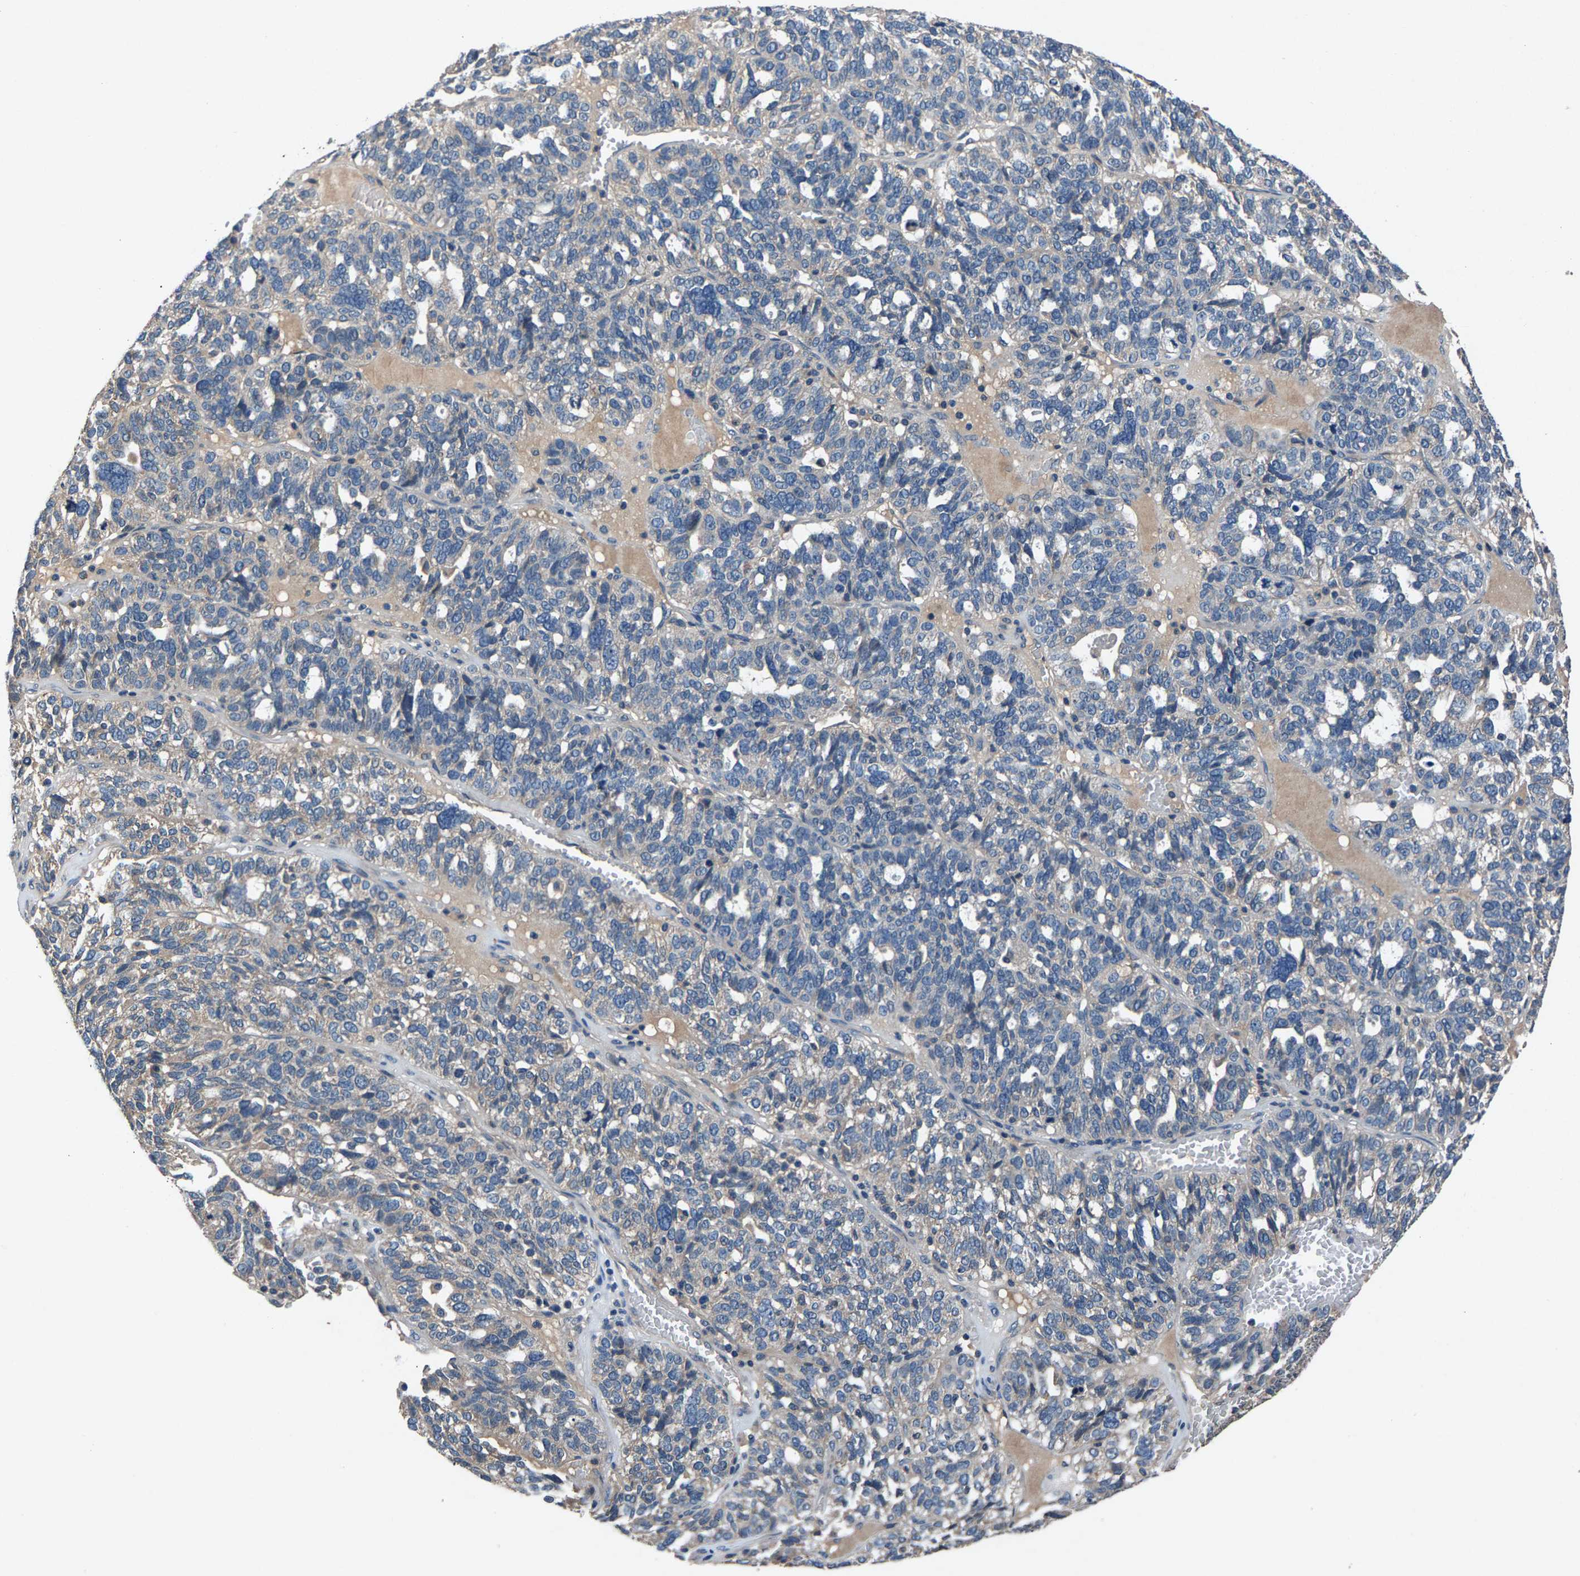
{"staining": {"intensity": "negative", "quantity": "none", "location": "none"}, "tissue": "ovarian cancer", "cell_type": "Tumor cells", "image_type": "cancer", "snomed": [{"axis": "morphology", "description": "Cystadenocarcinoma, serous, NOS"}, {"axis": "topography", "description": "Ovary"}], "caption": "Immunohistochemistry (IHC) photomicrograph of neoplastic tissue: human serous cystadenocarcinoma (ovarian) stained with DAB exhibits no significant protein staining in tumor cells. (Immunohistochemistry, brightfield microscopy, high magnification).", "gene": "PRXL2C", "patient": {"sex": "female", "age": 59}}